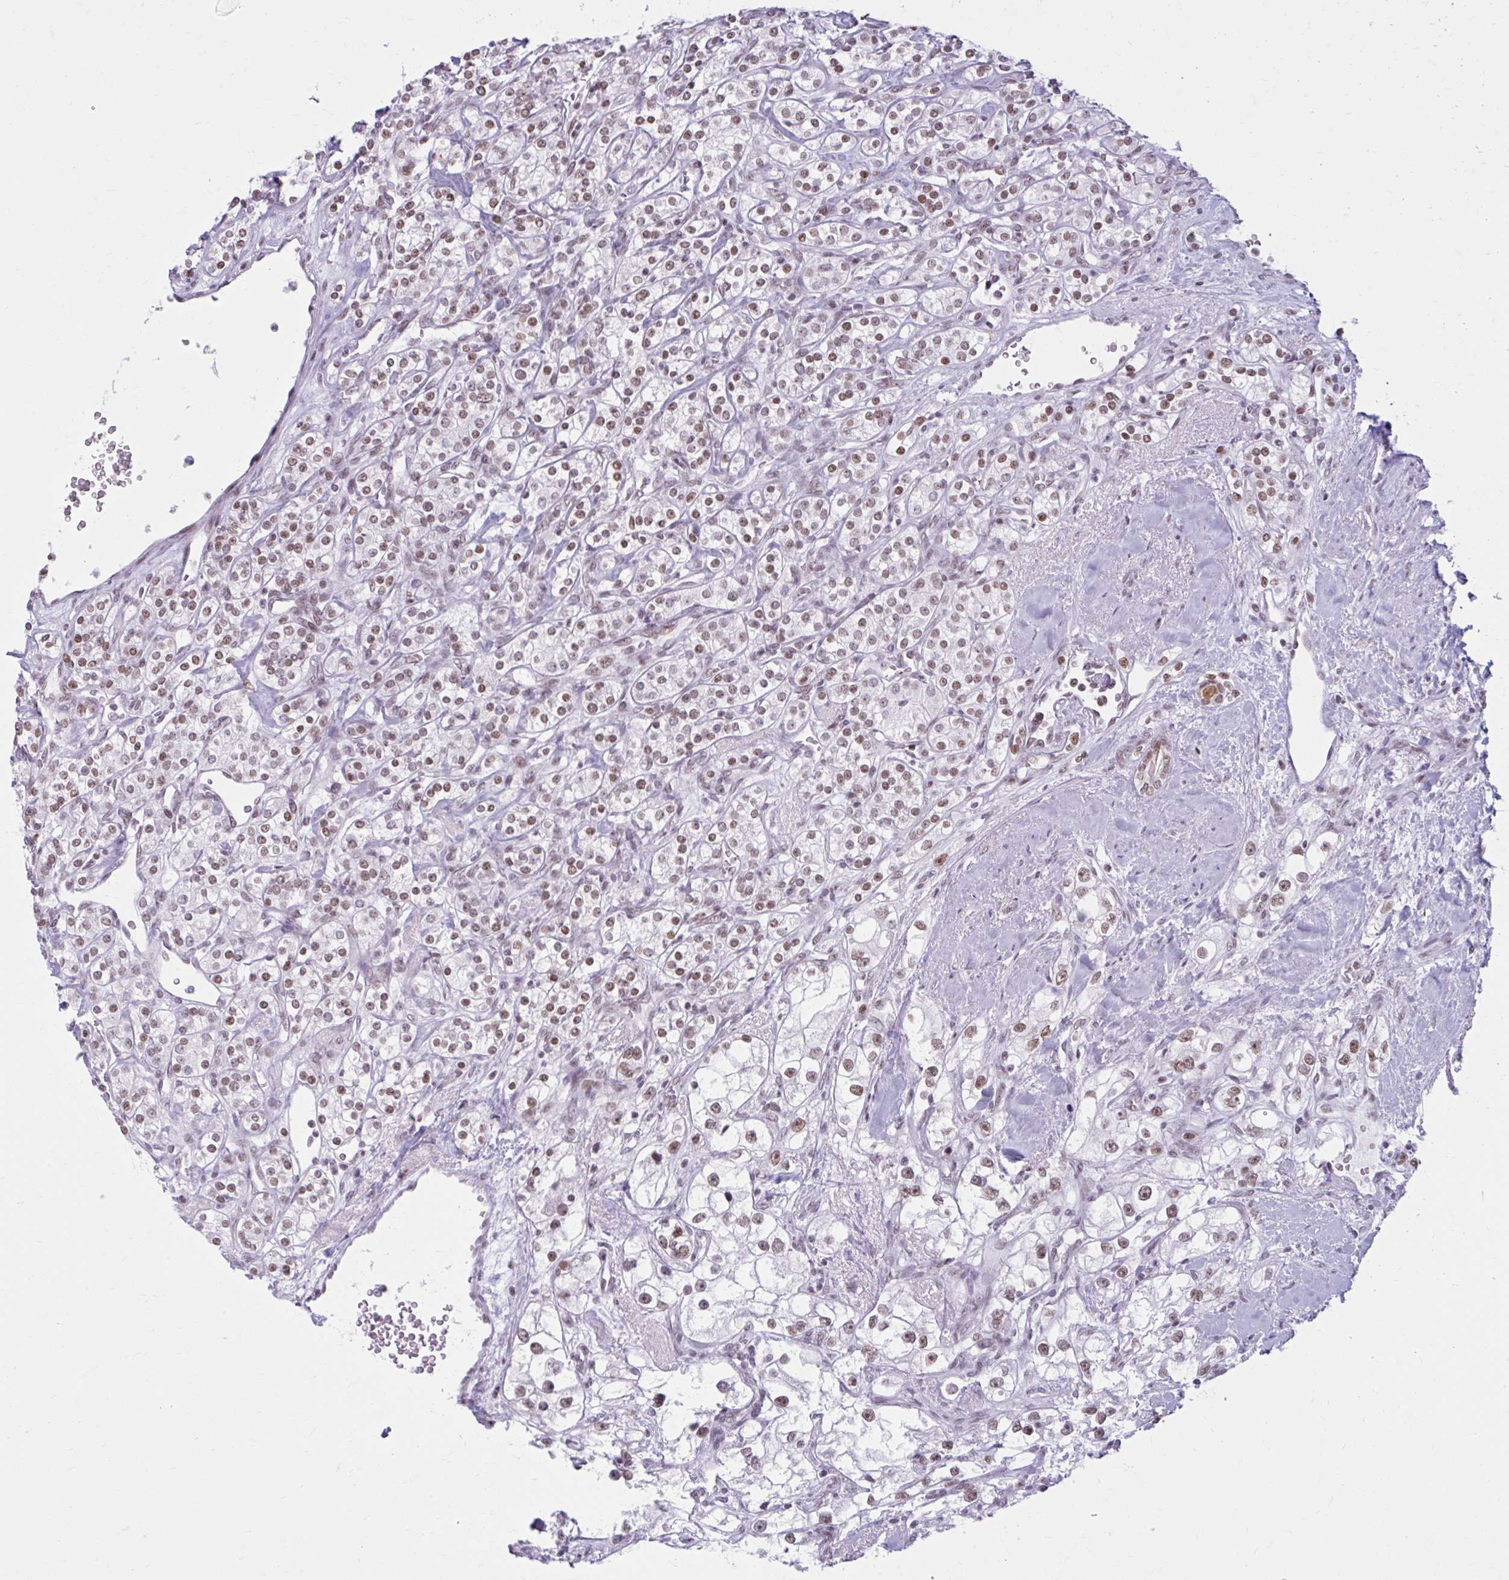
{"staining": {"intensity": "moderate", "quantity": ">75%", "location": "nuclear"}, "tissue": "renal cancer", "cell_type": "Tumor cells", "image_type": "cancer", "snomed": [{"axis": "morphology", "description": "Adenocarcinoma, NOS"}, {"axis": "topography", "description": "Kidney"}], "caption": "Tumor cells demonstrate medium levels of moderate nuclear staining in about >75% of cells in human renal adenocarcinoma. The protein is stained brown, and the nuclei are stained in blue (DAB IHC with brightfield microscopy, high magnification).", "gene": "PABIR1", "patient": {"sex": "male", "age": 77}}